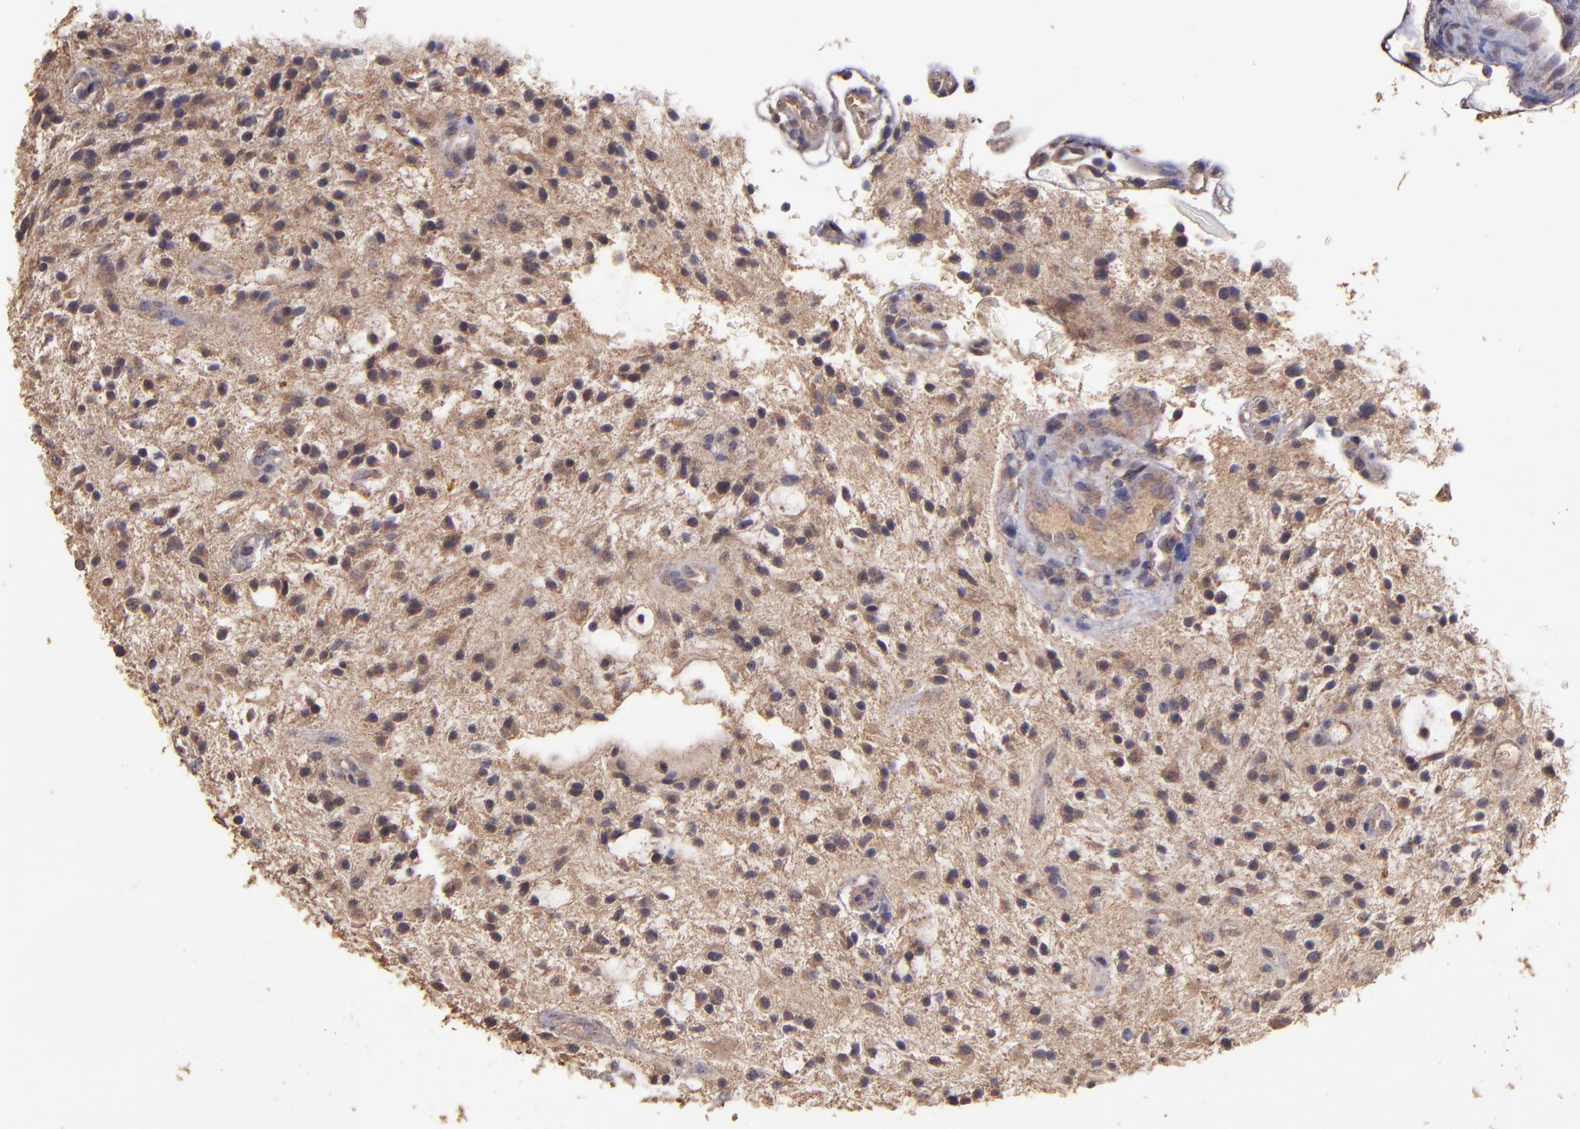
{"staining": {"intensity": "weak", "quantity": ">75%", "location": "cytoplasmic/membranous"}, "tissue": "glioma", "cell_type": "Tumor cells", "image_type": "cancer", "snomed": [{"axis": "morphology", "description": "Glioma, malignant, NOS"}, {"axis": "topography", "description": "Cerebellum"}], "caption": "Protein analysis of glioma tissue displays weak cytoplasmic/membranous staining in approximately >75% of tumor cells.", "gene": "HECTD1", "patient": {"sex": "female", "age": 10}}